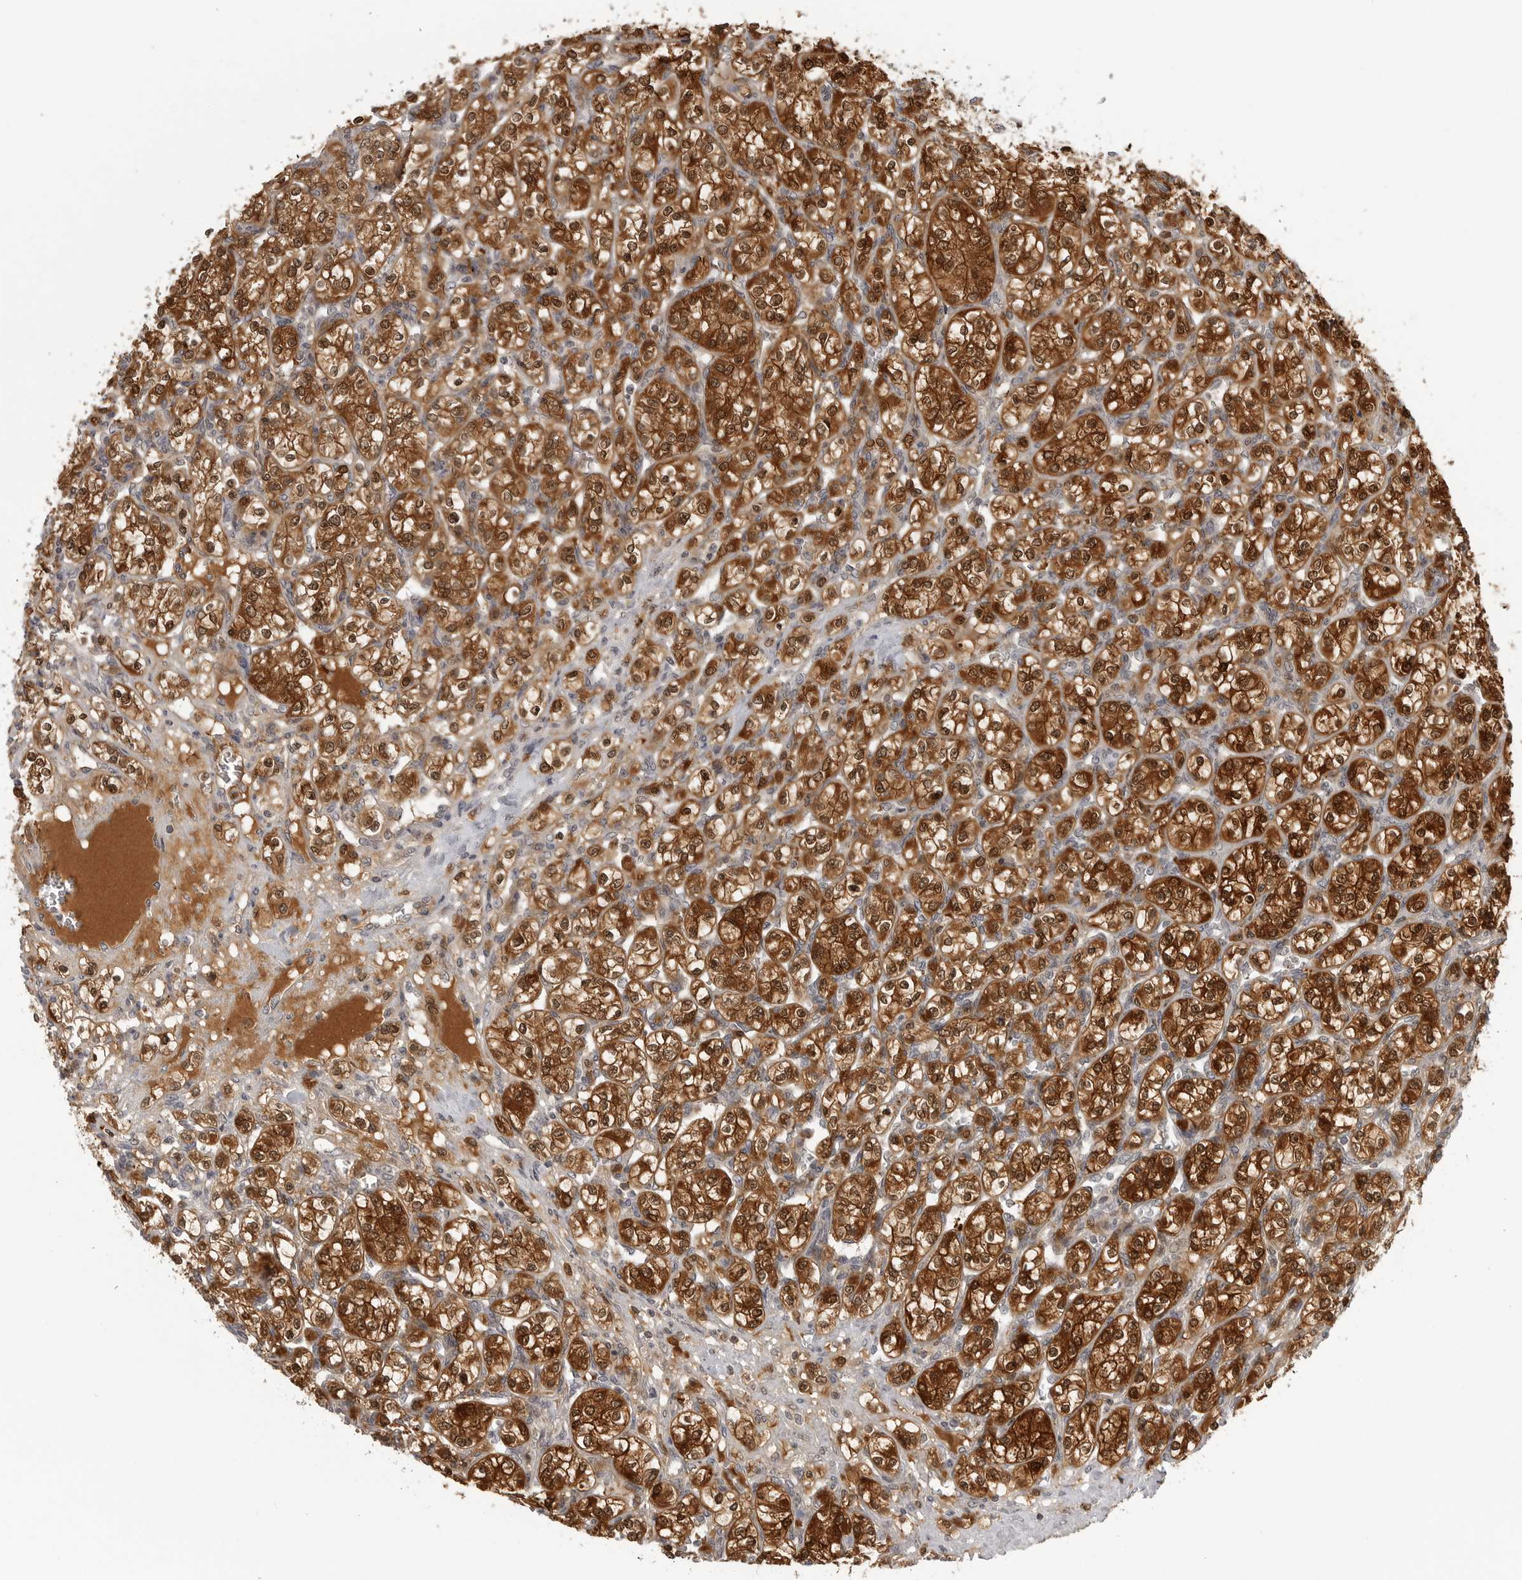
{"staining": {"intensity": "strong", "quantity": ">75%", "location": "cytoplasmic/membranous,nuclear"}, "tissue": "renal cancer", "cell_type": "Tumor cells", "image_type": "cancer", "snomed": [{"axis": "morphology", "description": "Adenocarcinoma, NOS"}, {"axis": "topography", "description": "Kidney"}], "caption": "An image of renal adenocarcinoma stained for a protein displays strong cytoplasmic/membranous and nuclear brown staining in tumor cells.", "gene": "CTIF", "patient": {"sex": "male", "age": 77}}